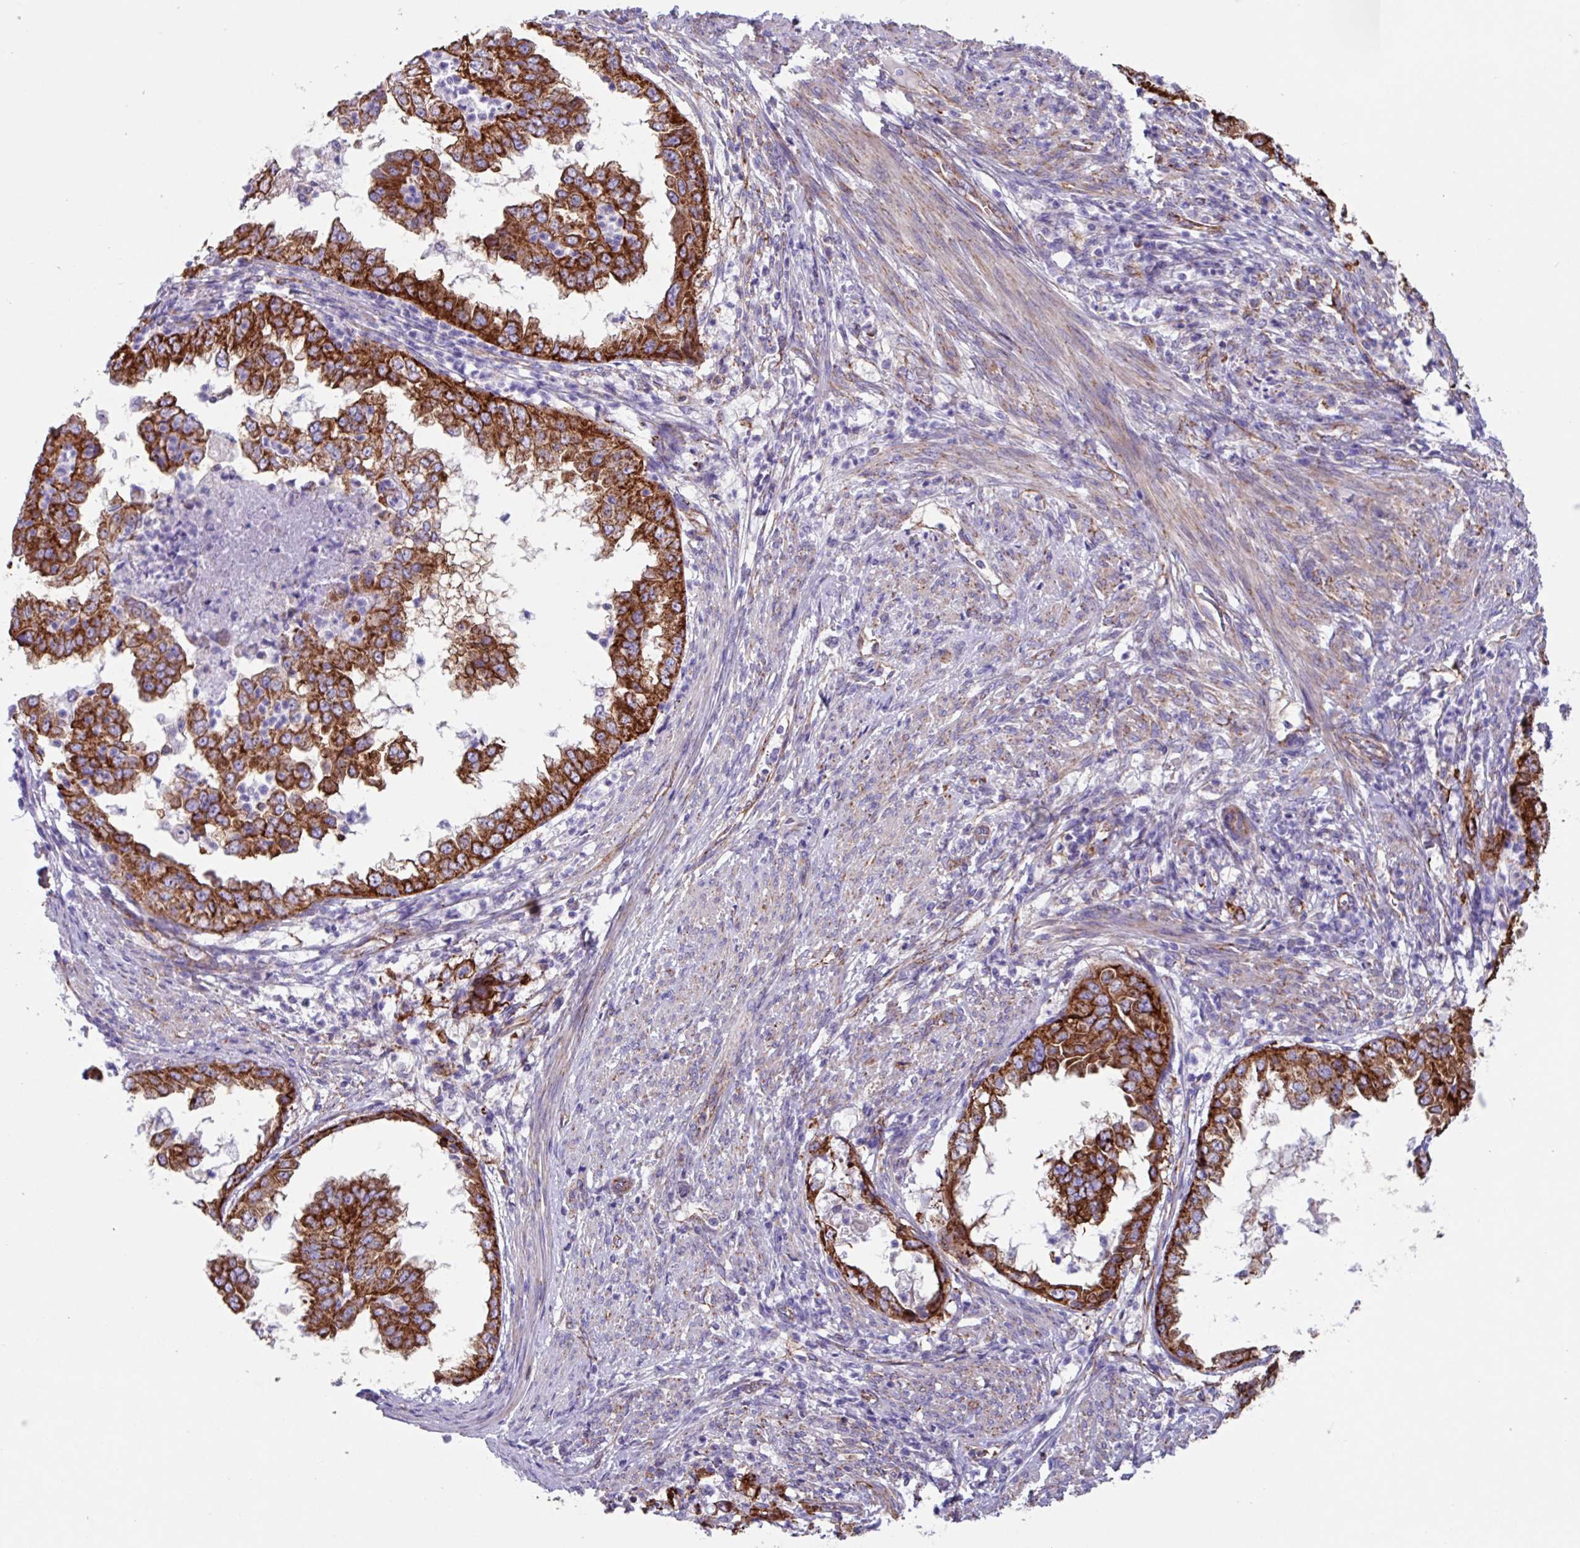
{"staining": {"intensity": "strong", "quantity": ">75%", "location": "cytoplasmic/membranous"}, "tissue": "endometrial cancer", "cell_type": "Tumor cells", "image_type": "cancer", "snomed": [{"axis": "morphology", "description": "Adenocarcinoma, NOS"}, {"axis": "topography", "description": "Endometrium"}], "caption": "This image reveals immunohistochemistry staining of human endometrial adenocarcinoma, with high strong cytoplasmic/membranous staining in about >75% of tumor cells.", "gene": "OTULIN", "patient": {"sex": "female", "age": 85}}